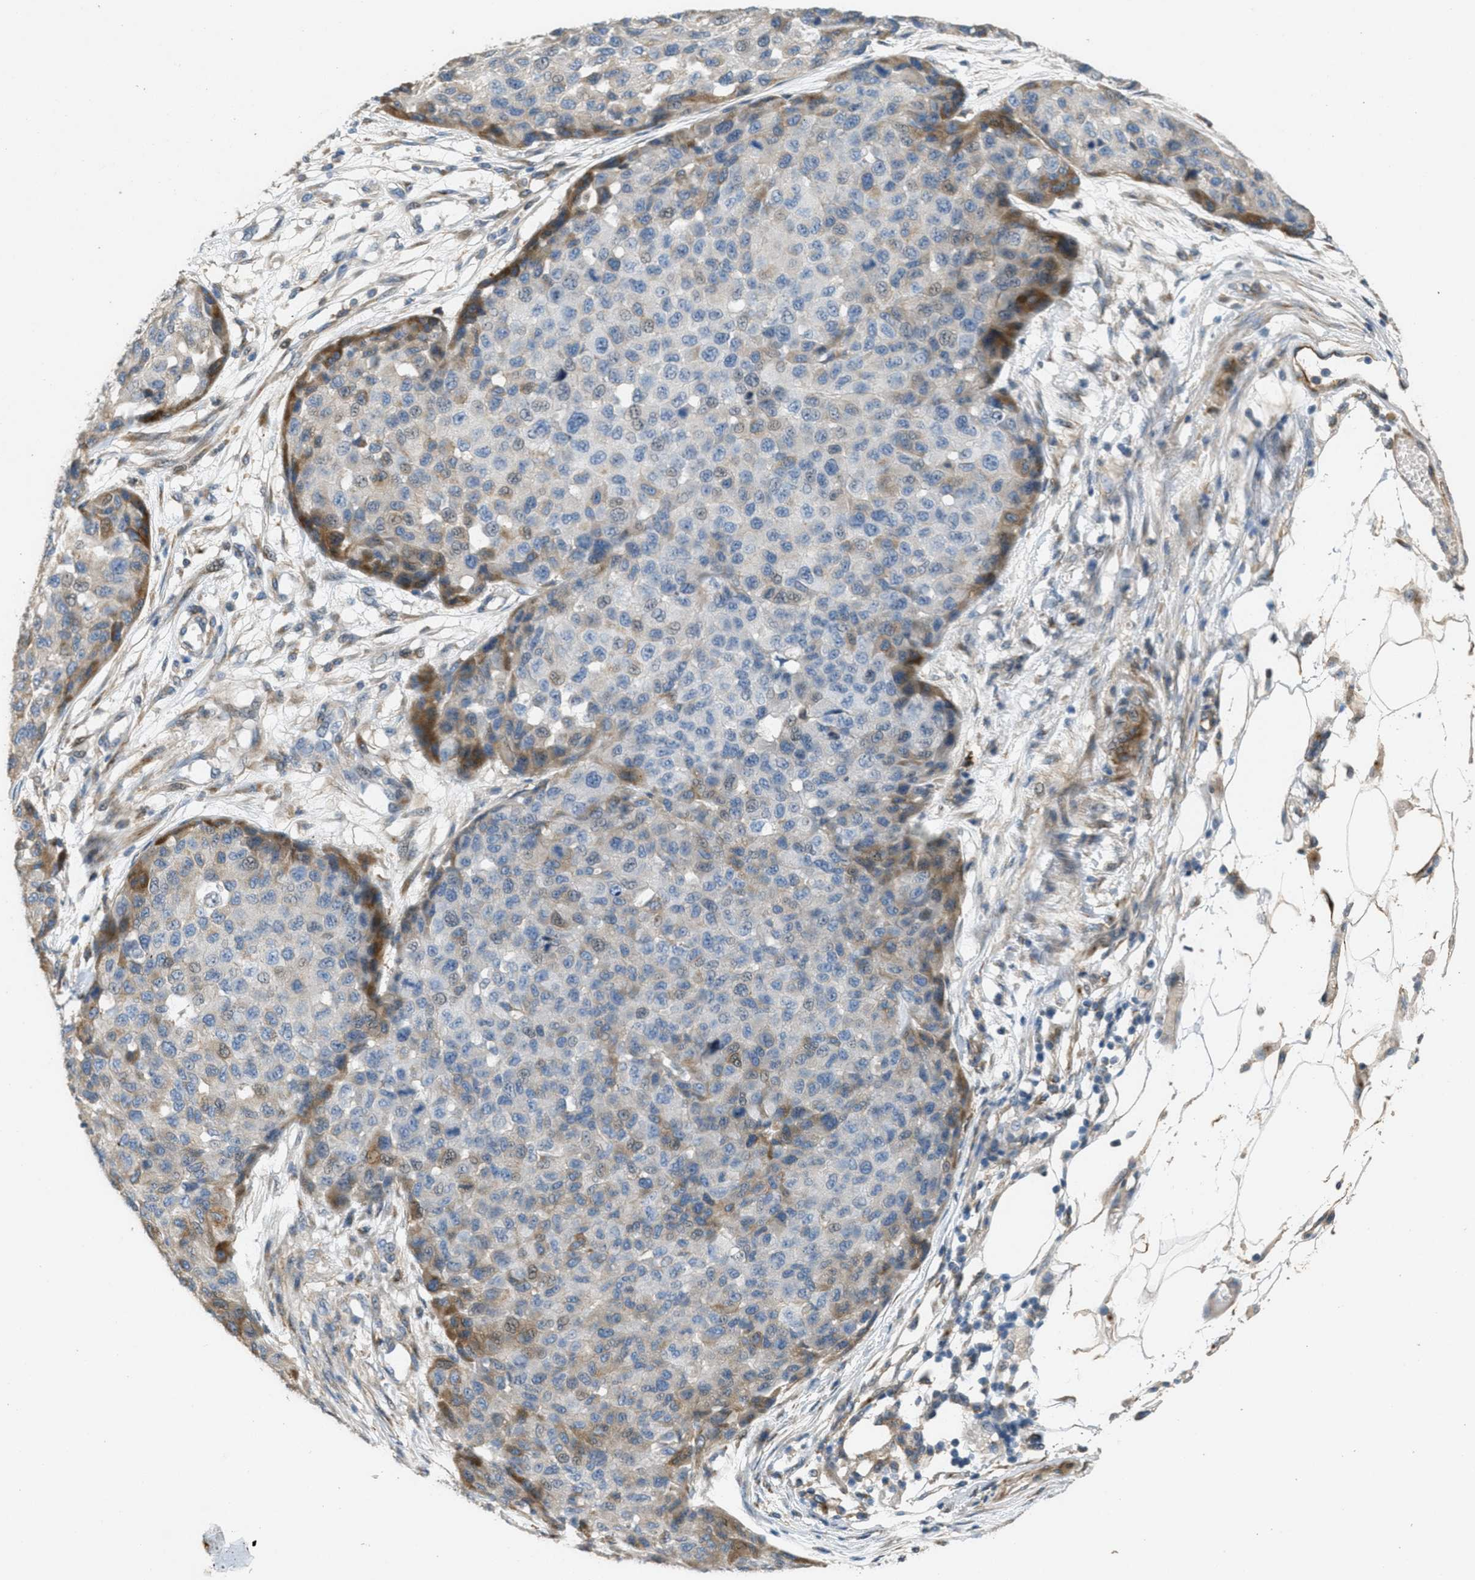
{"staining": {"intensity": "weak", "quantity": "<25%", "location": "cytoplasmic/membranous"}, "tissue": "melanoma", "cell_type": "Tumor cells", "image_type": "cancer", "snomed": [{"axis": "morphology", "description": "Normal tissue, NOS"}, {"axis": "morphology", "description": "Malignant melanoma, NOS"}, {"axis": "topography", "description": "Skin"}], "caption": "Human melanoma stained for a protein using immunohistochemistry reveals no expression in tumor cells.", "gene": "ADCY5", "patient": {"sex": "male", "age": 62}}